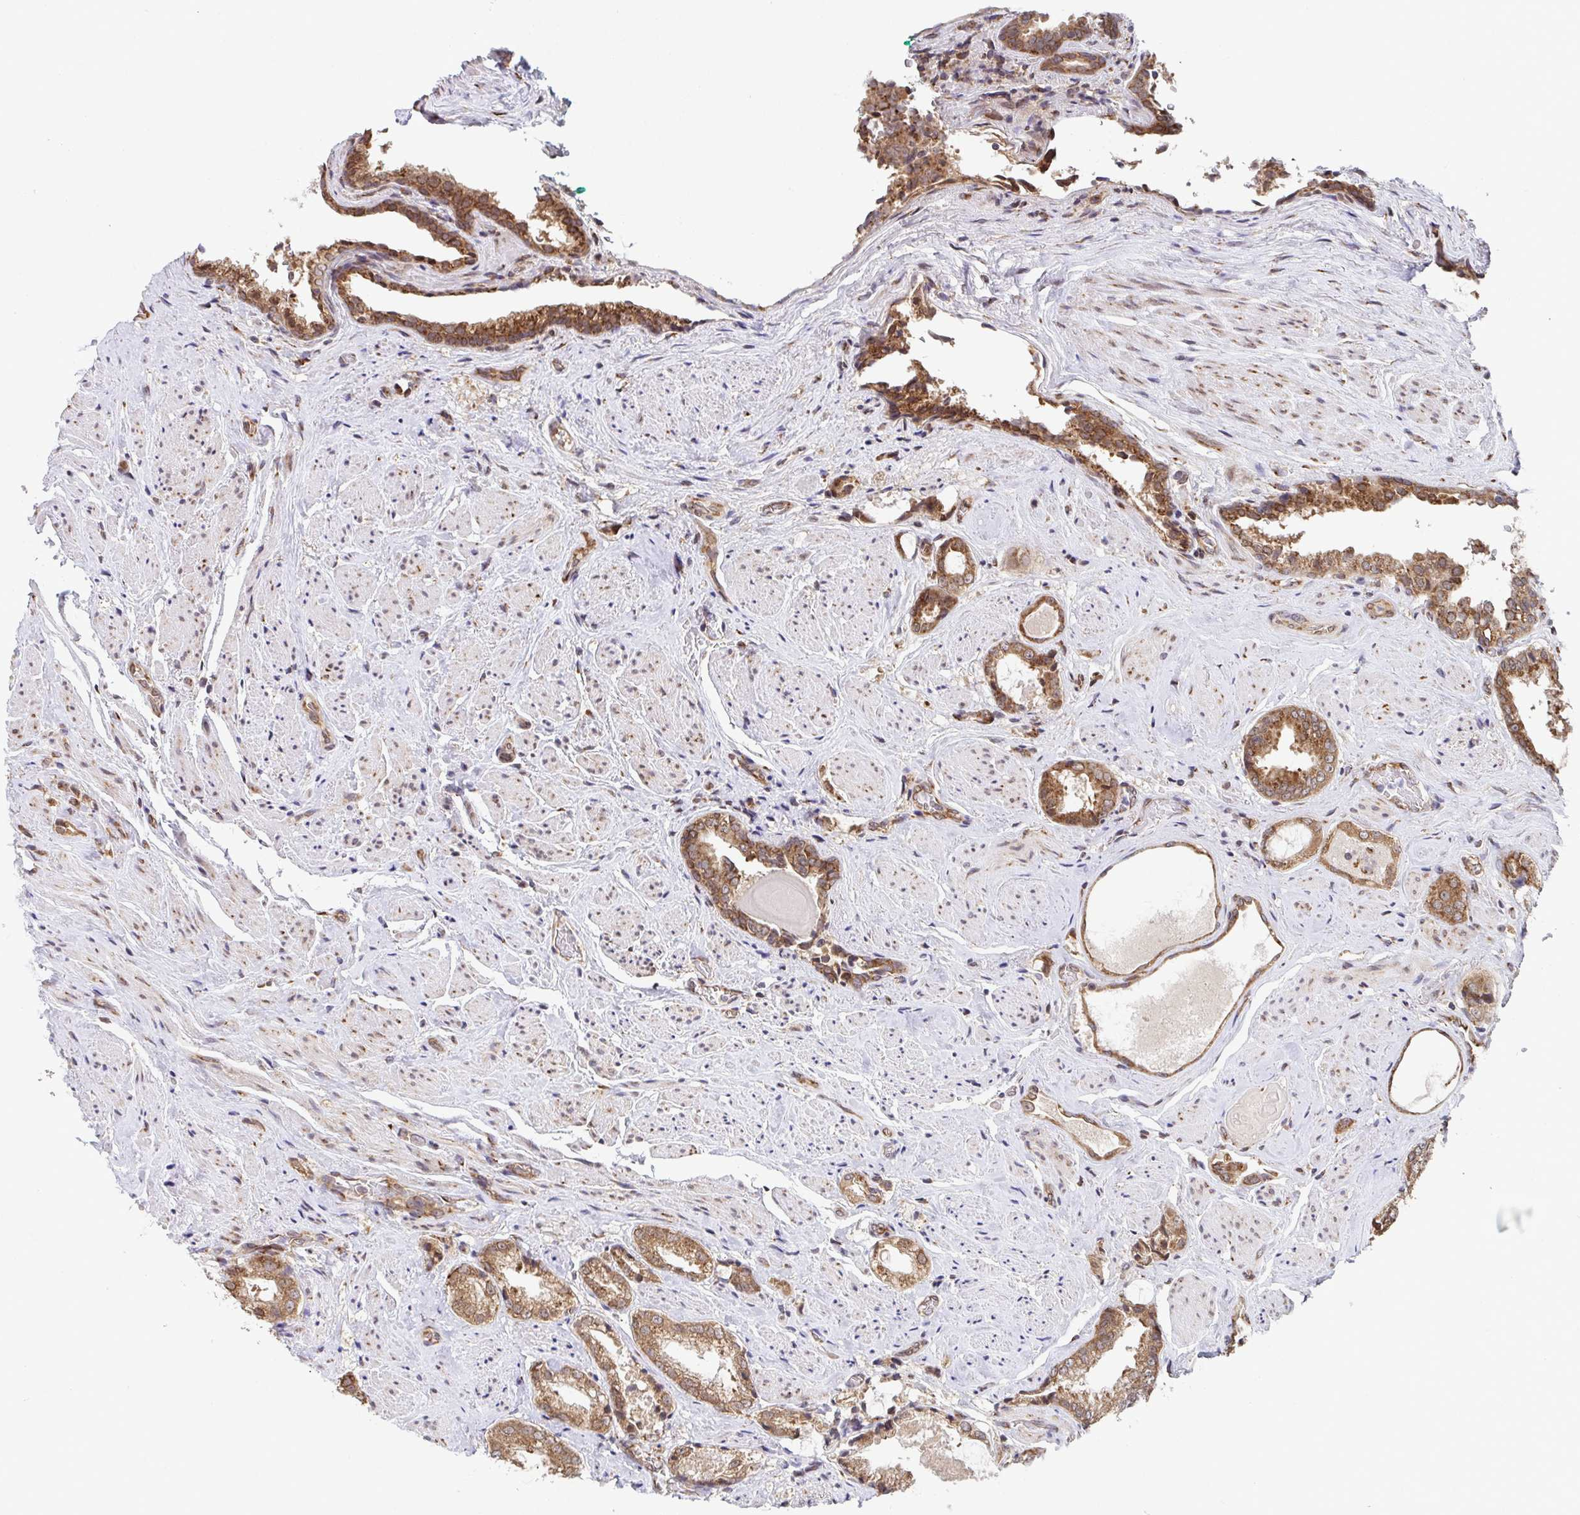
{"staining": {"intensity": "moderate", "quantity": ">75%", "location": "cytoplasmic/membranous"}, "tissue": "prostate cancer", "cell_type": "Tumor cells", "image_type": "cancer", "snomed": [{"axis": "morphology", "description": "Adenocarcinoma, High grade"}, {"axis": "topography", "description": "Prostate"}], "caption": "Prostate high-grade adenocarcinoma stained for a protein (brown) exhibits moderate cytoplasmic/membranous positive expression in about >75% of tumor cells.", "gene": "ATP5MJ", "patient": {"sex": "male", "age": 65}}